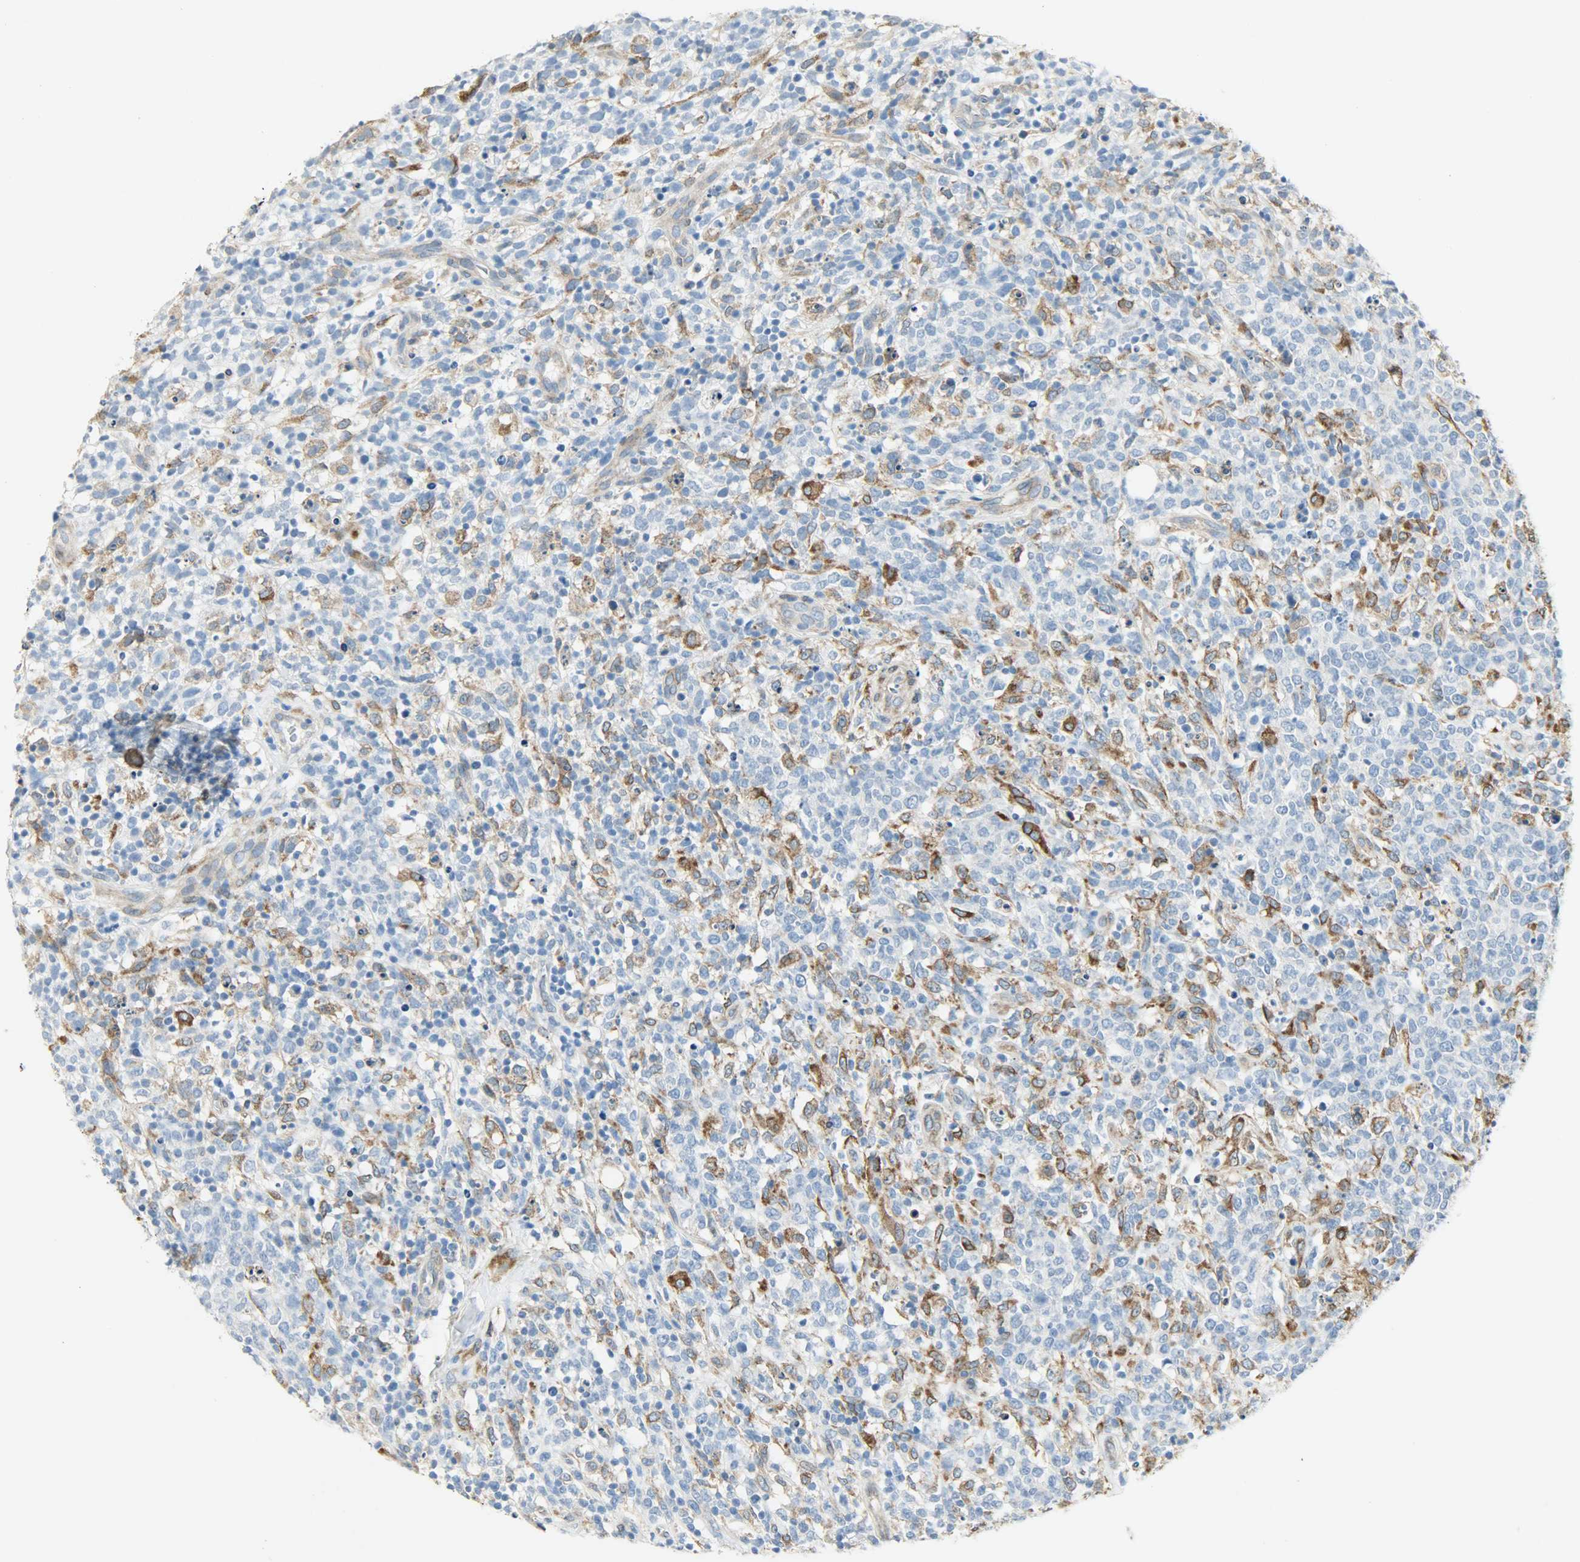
{"staining": {"intensity": "moderate", "quantity": "<25%", "location": "cytoplasmic/membranous"}, "tissue": "lymphoma", "cell_type": "Tumor cells", "image_type": "cancer", "snomed": [{"axis": "morphology", "description": "Malignant lymphoma, non-Hodgkin's type, High grade"}, {"axis": "topography", "description": "Lymph node"}], "caption": "Human lymphoma stained with a protein marker demonstrates moderate staining in tumor cells.", "gene": "PKD2", "patient": {"sex": "female", "age": 73}}